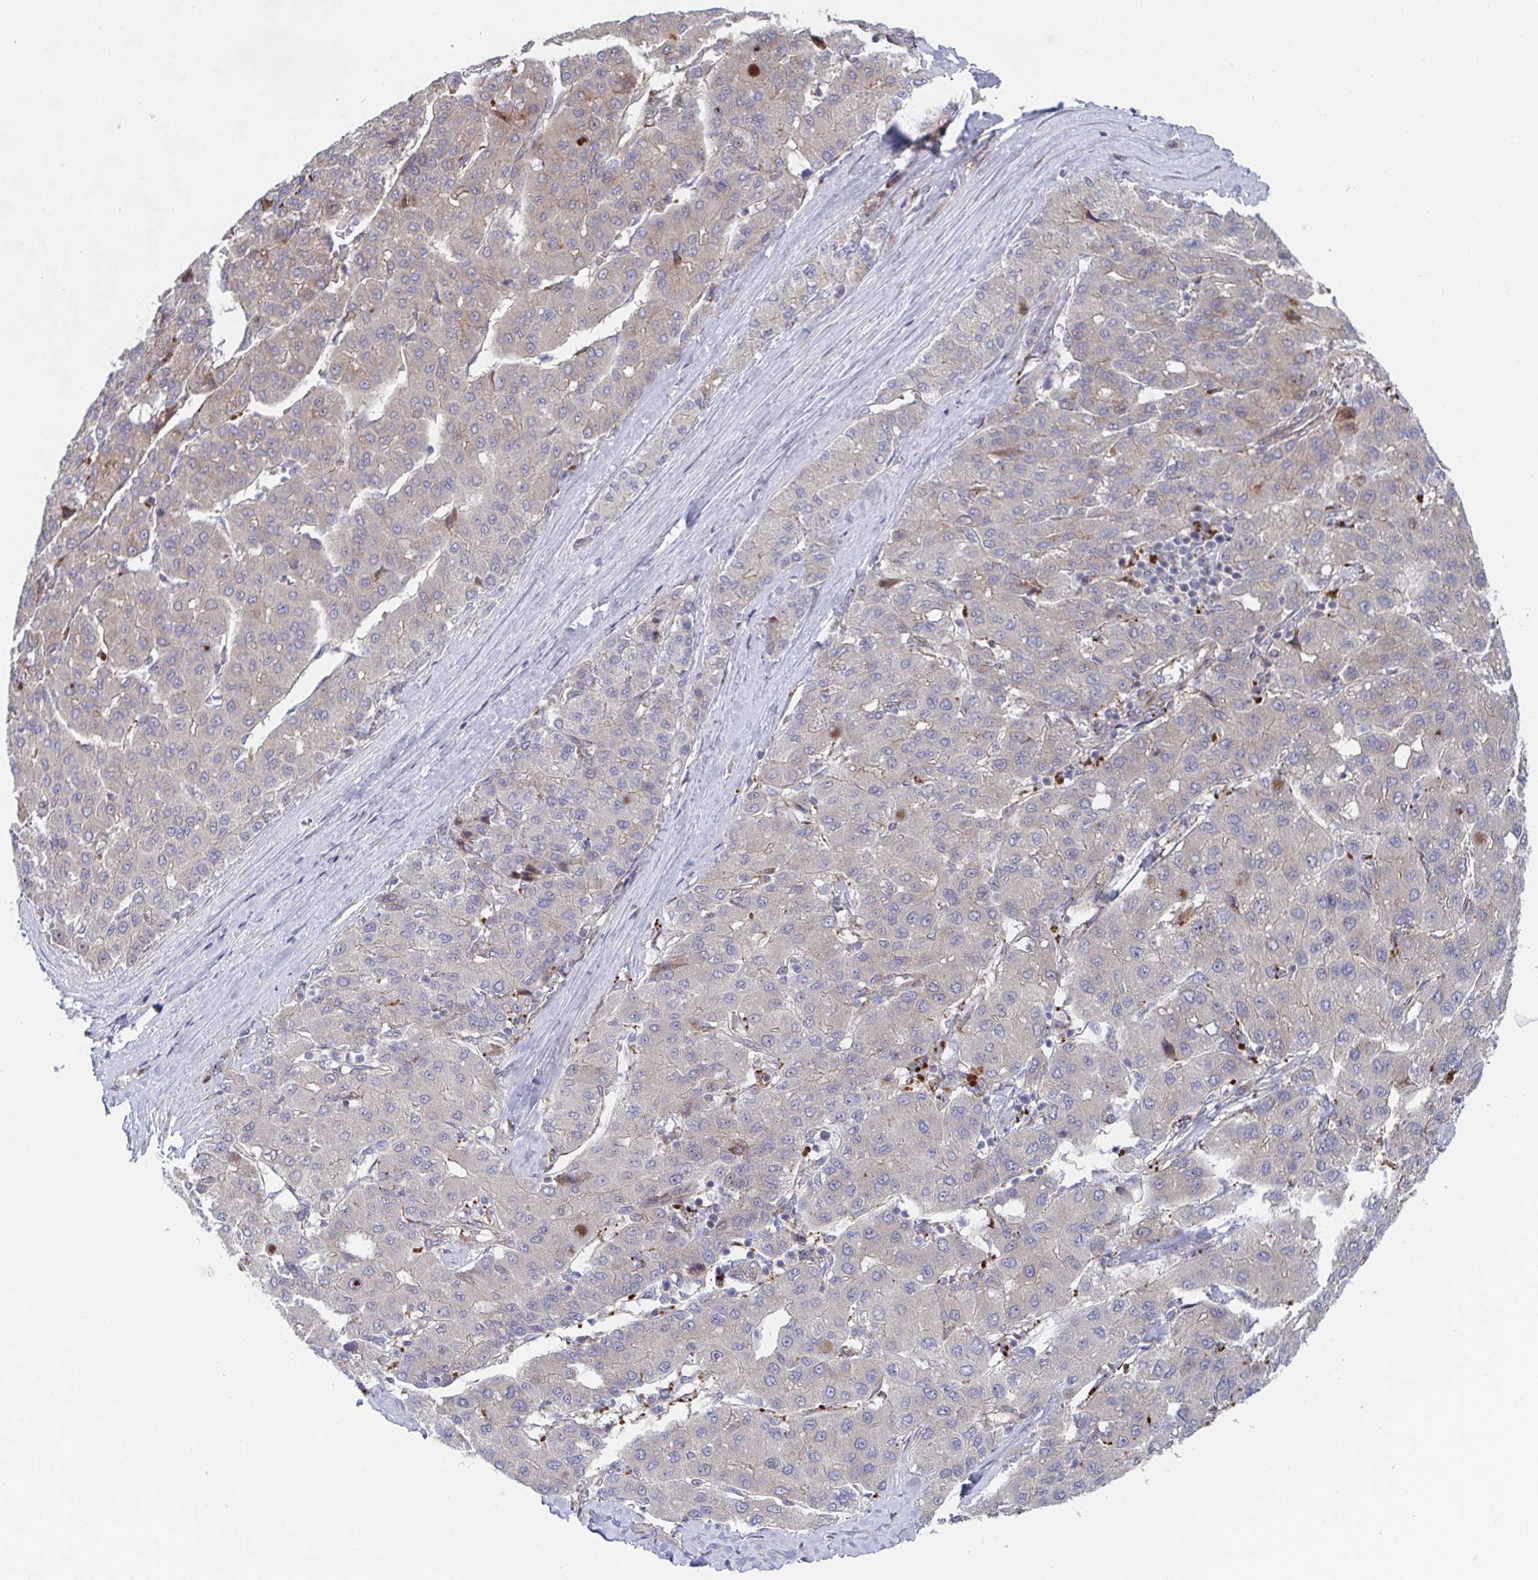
{"staining": {"intensity": "weak", "quantity": "25%-75%", "location": "cytoplasmic/membranous"}, "tissue": "liver cancer", "cell_type": "Tumor cells", "image_type": "cancer", "snomed": [{"axis": "morphology", "description": "Carcinoma, Hepatocellular, NOS"}, {"axis": "topography", "description": "Liver"}], "caption": "A photomicrograph showing weak cytoplasmic/membranous expression in about 25%-75% of tumor cells in liver cancer (hepatocellular carcinoma), as visualized by brown immunohistochemical staining.", "gene": "FJX1", "patient": {"sex": "male", "age": 65}}